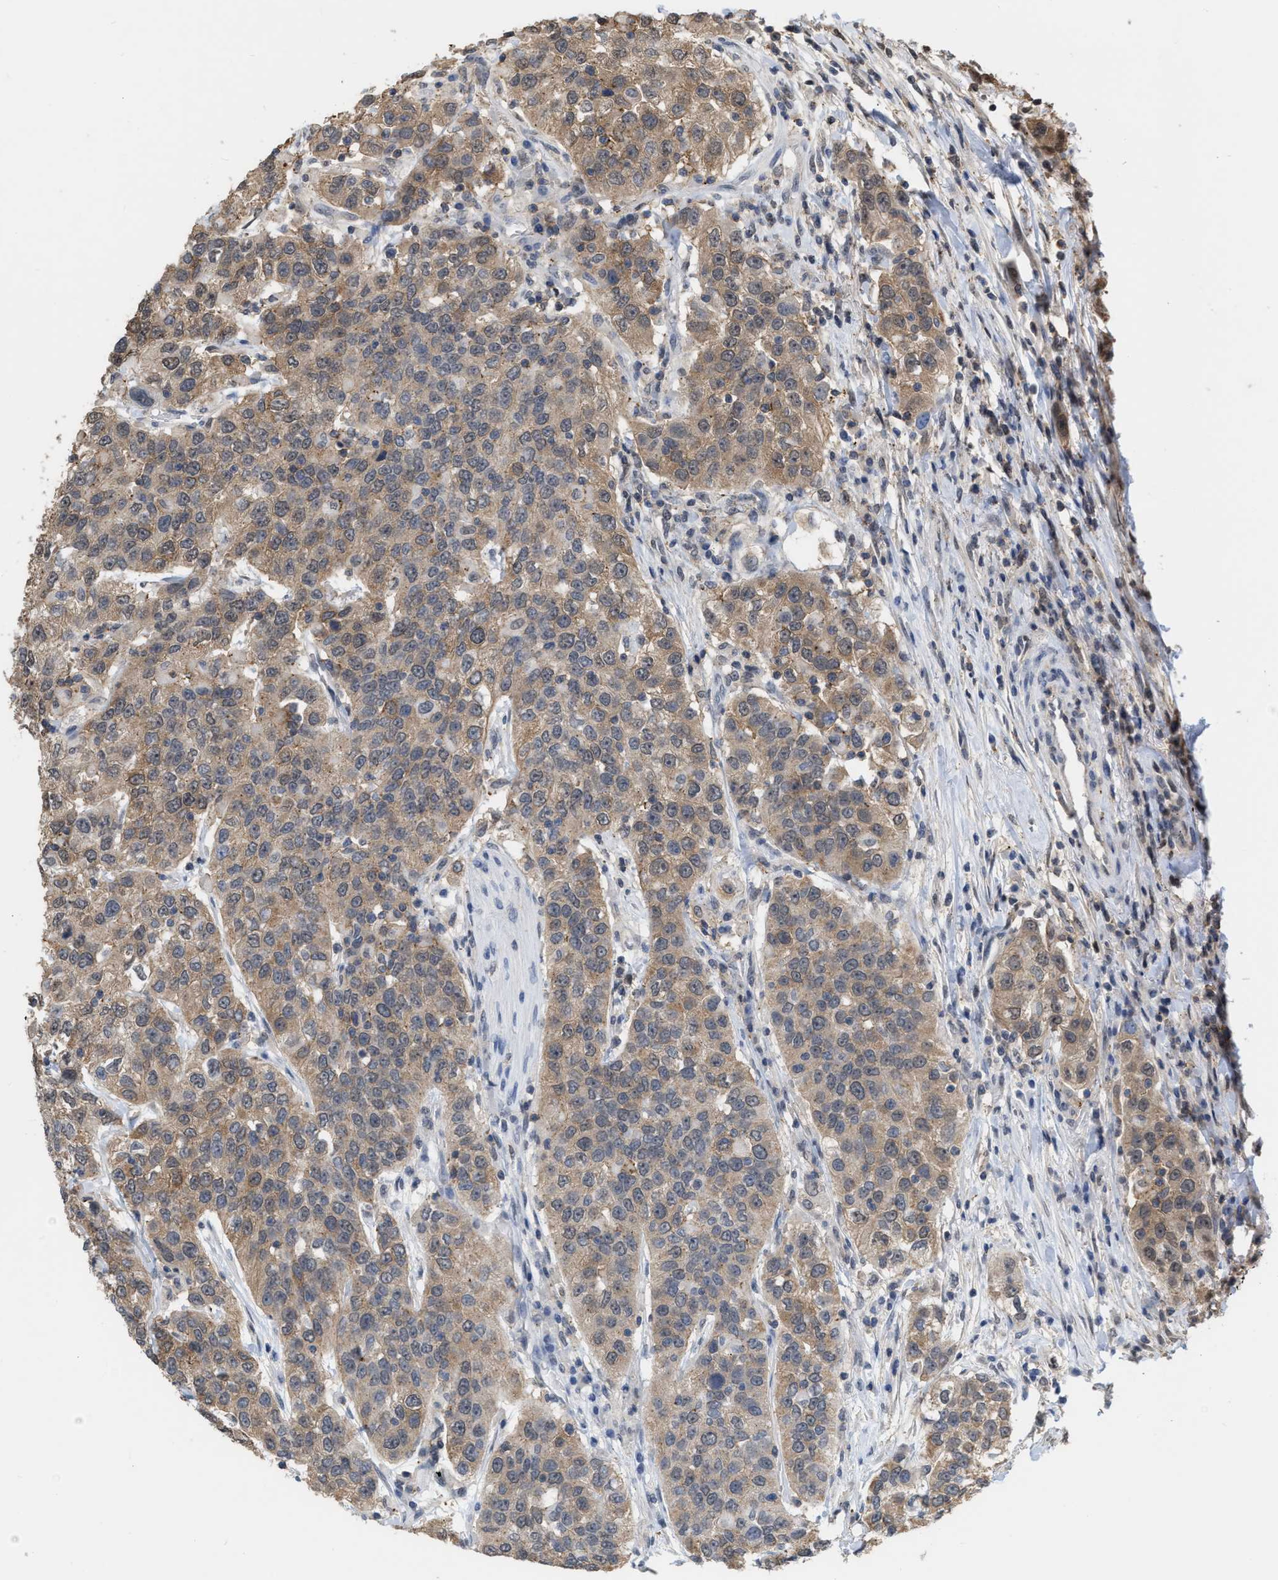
{"staining": {"intensity": "moderate", "quantity": ">75%", "location": "cytoplasmic/membranous"}, "tissue": "urothelial cancer", "cell_type": "Tumor cells", "image_type": "cancer", "snomed": [{"axis": "morphology", "description": "Urothelial carcinoma, High grade"}, {"axis": "topography", "description": "Urinary bladder"}], "caption": "DAB immunohistochemical staining of human urothelial cancer shows moderate cytoplasmic/membranous protein positivity in approximately >75% of tumor cells.", "gene": "BAIAP2L1", "patient": {"sex": "female", "age": 80}}